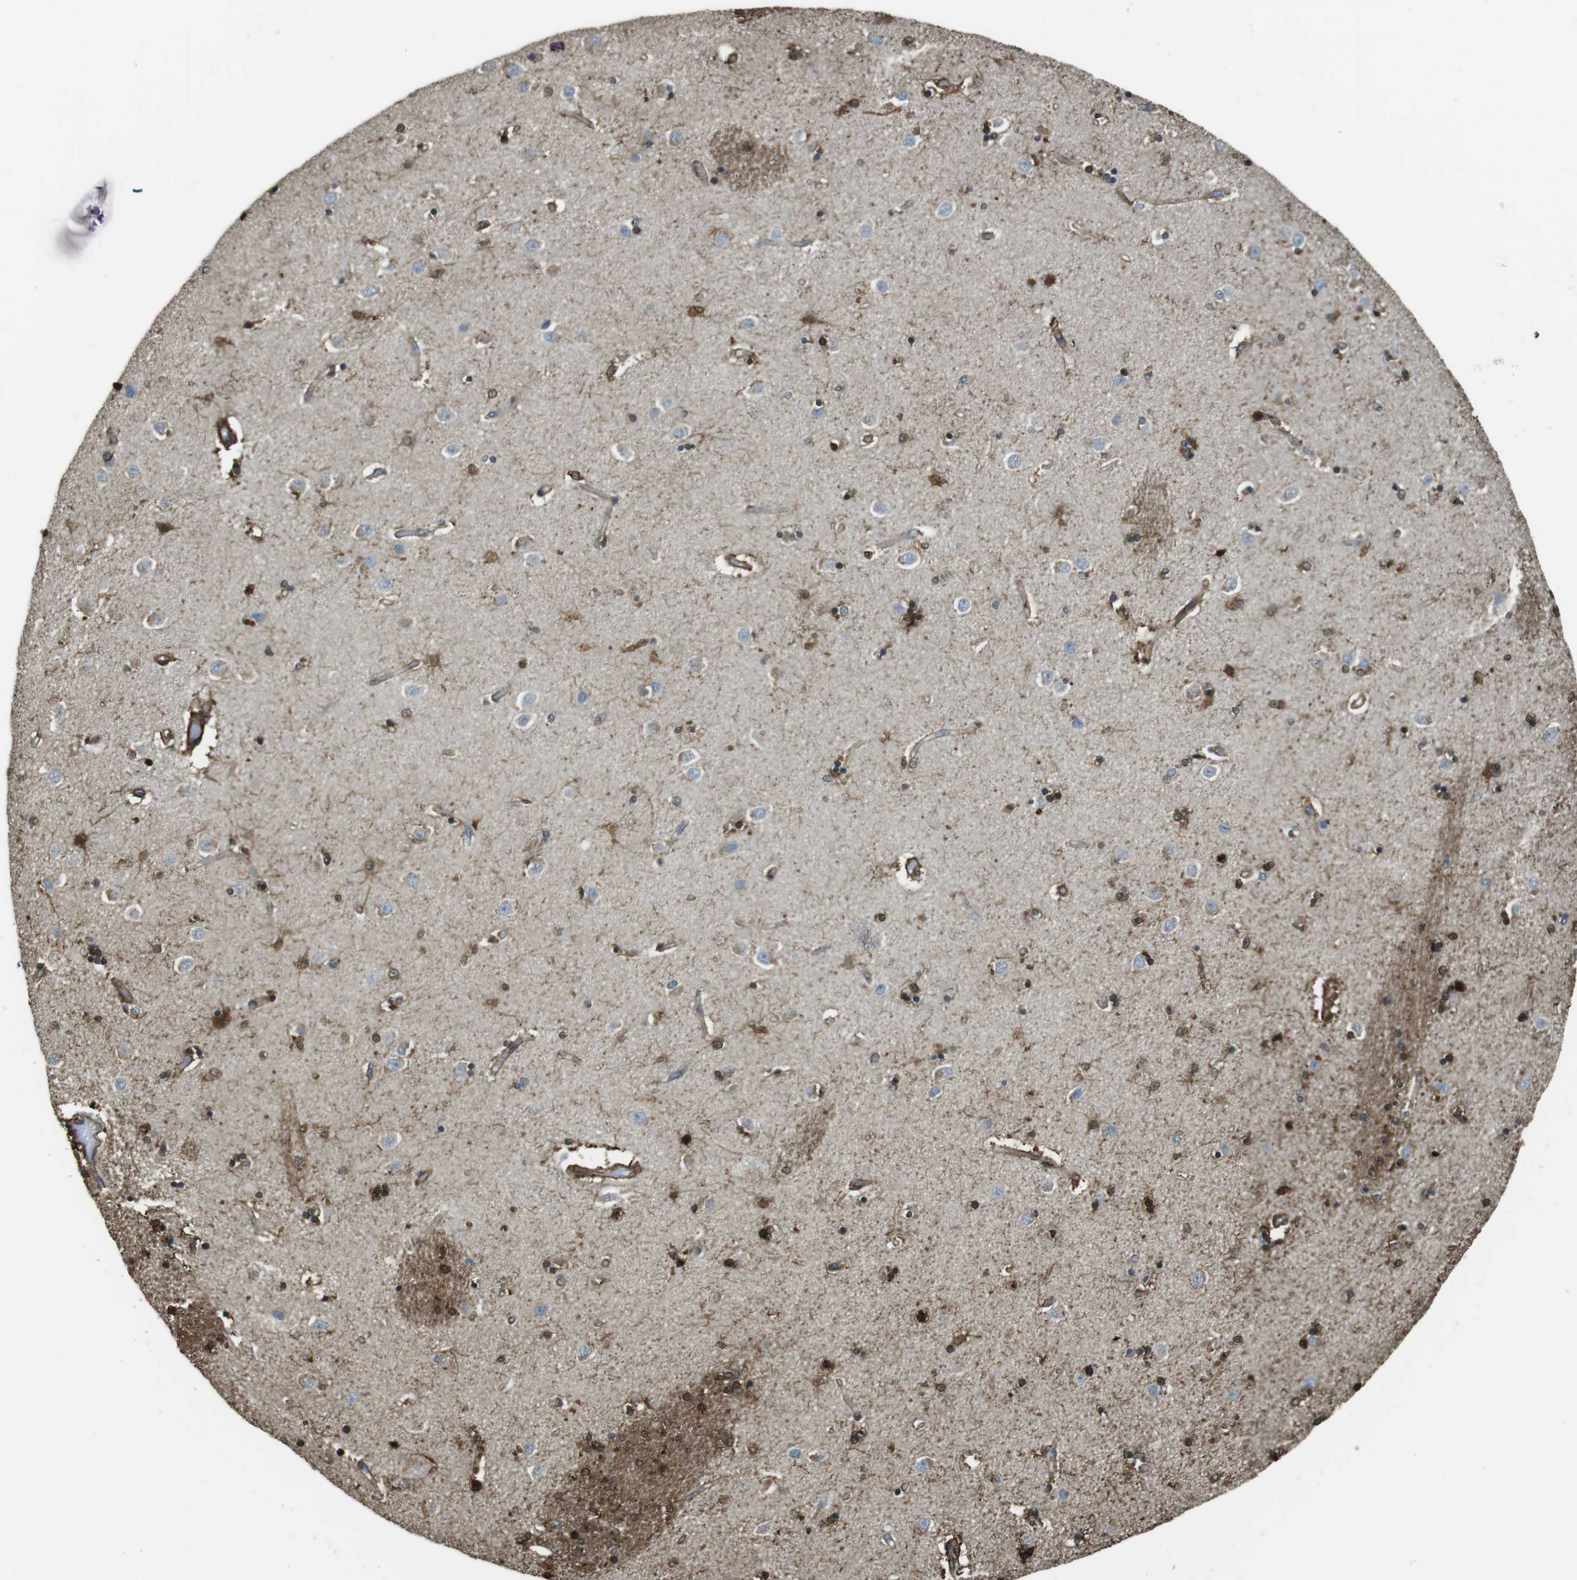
{"staining": {"intensity": "strong", "quantity": ">75%", "location": "cytoplasmic/membranous,nuclear"}, "tissue": "caudate", "cell_type": "Glial cells", "image_type": "normal", "snomed": [{"axis": "morphology", "description": "Normal tissue, NOS"}, {"axis": "topography", "description": "Lateral ventricle wall"}], "caption": "Immunohistochemical staining of benign caudate shows >75% levels of strong cytoplasmic/membranous,nuclear protein positivity in approximately >75% of glial cells. The staining is performed using DAB (3,3'-diaminobenzidine) brown chromogen to label protein expression. The nuclei are counter-stained blue using hematoxylin.", "gene": "SFT2D1", "patient": {"sex": "female", "age": 54}}